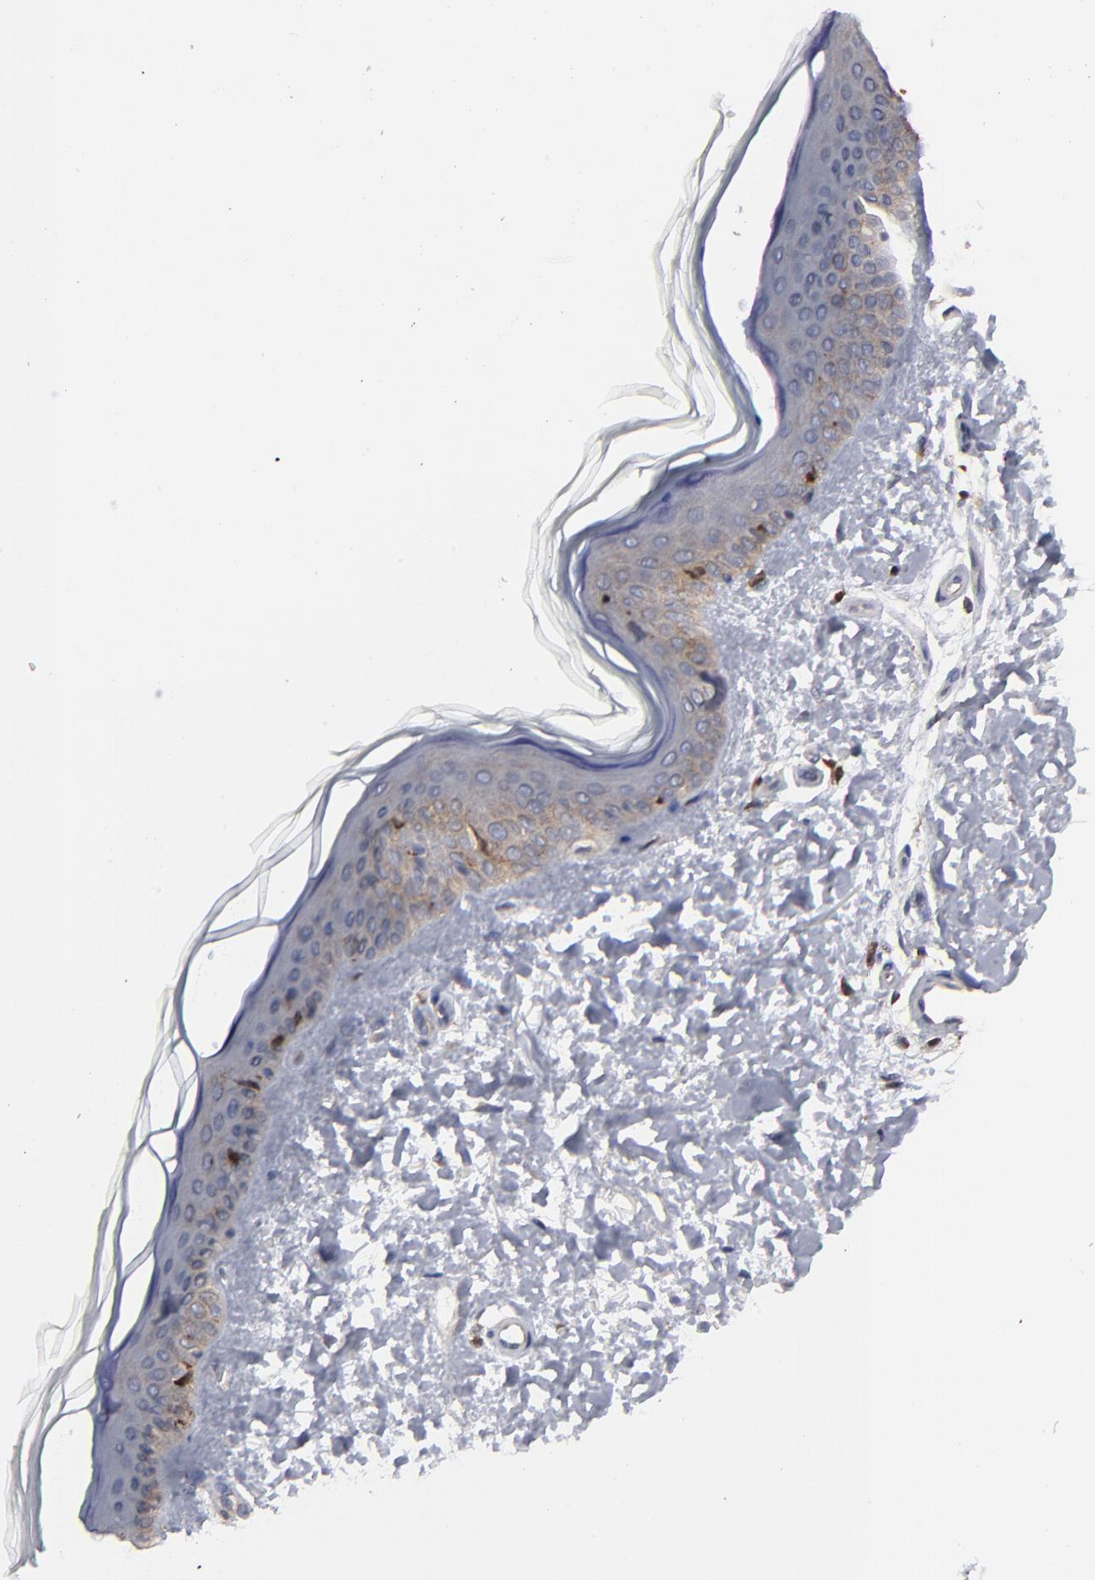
{"staining": {"intensity": "negative", "quantity": "none", "location": "none"}, "tissue": "skin", "cell_type": "Fibroblasts", "image_type": "normal", "snomed": [{"axis": "morphology", "description": "Normal tissue, NOS"}, {"axis": "topography", "description": "Skin"}], "caption": "Skin stained for a protein using immunohistochemistry (IHC) displays no staining fibroblasts.", "gene": "MAP2K1", "patient": {"sex": "female", "age": 19}}